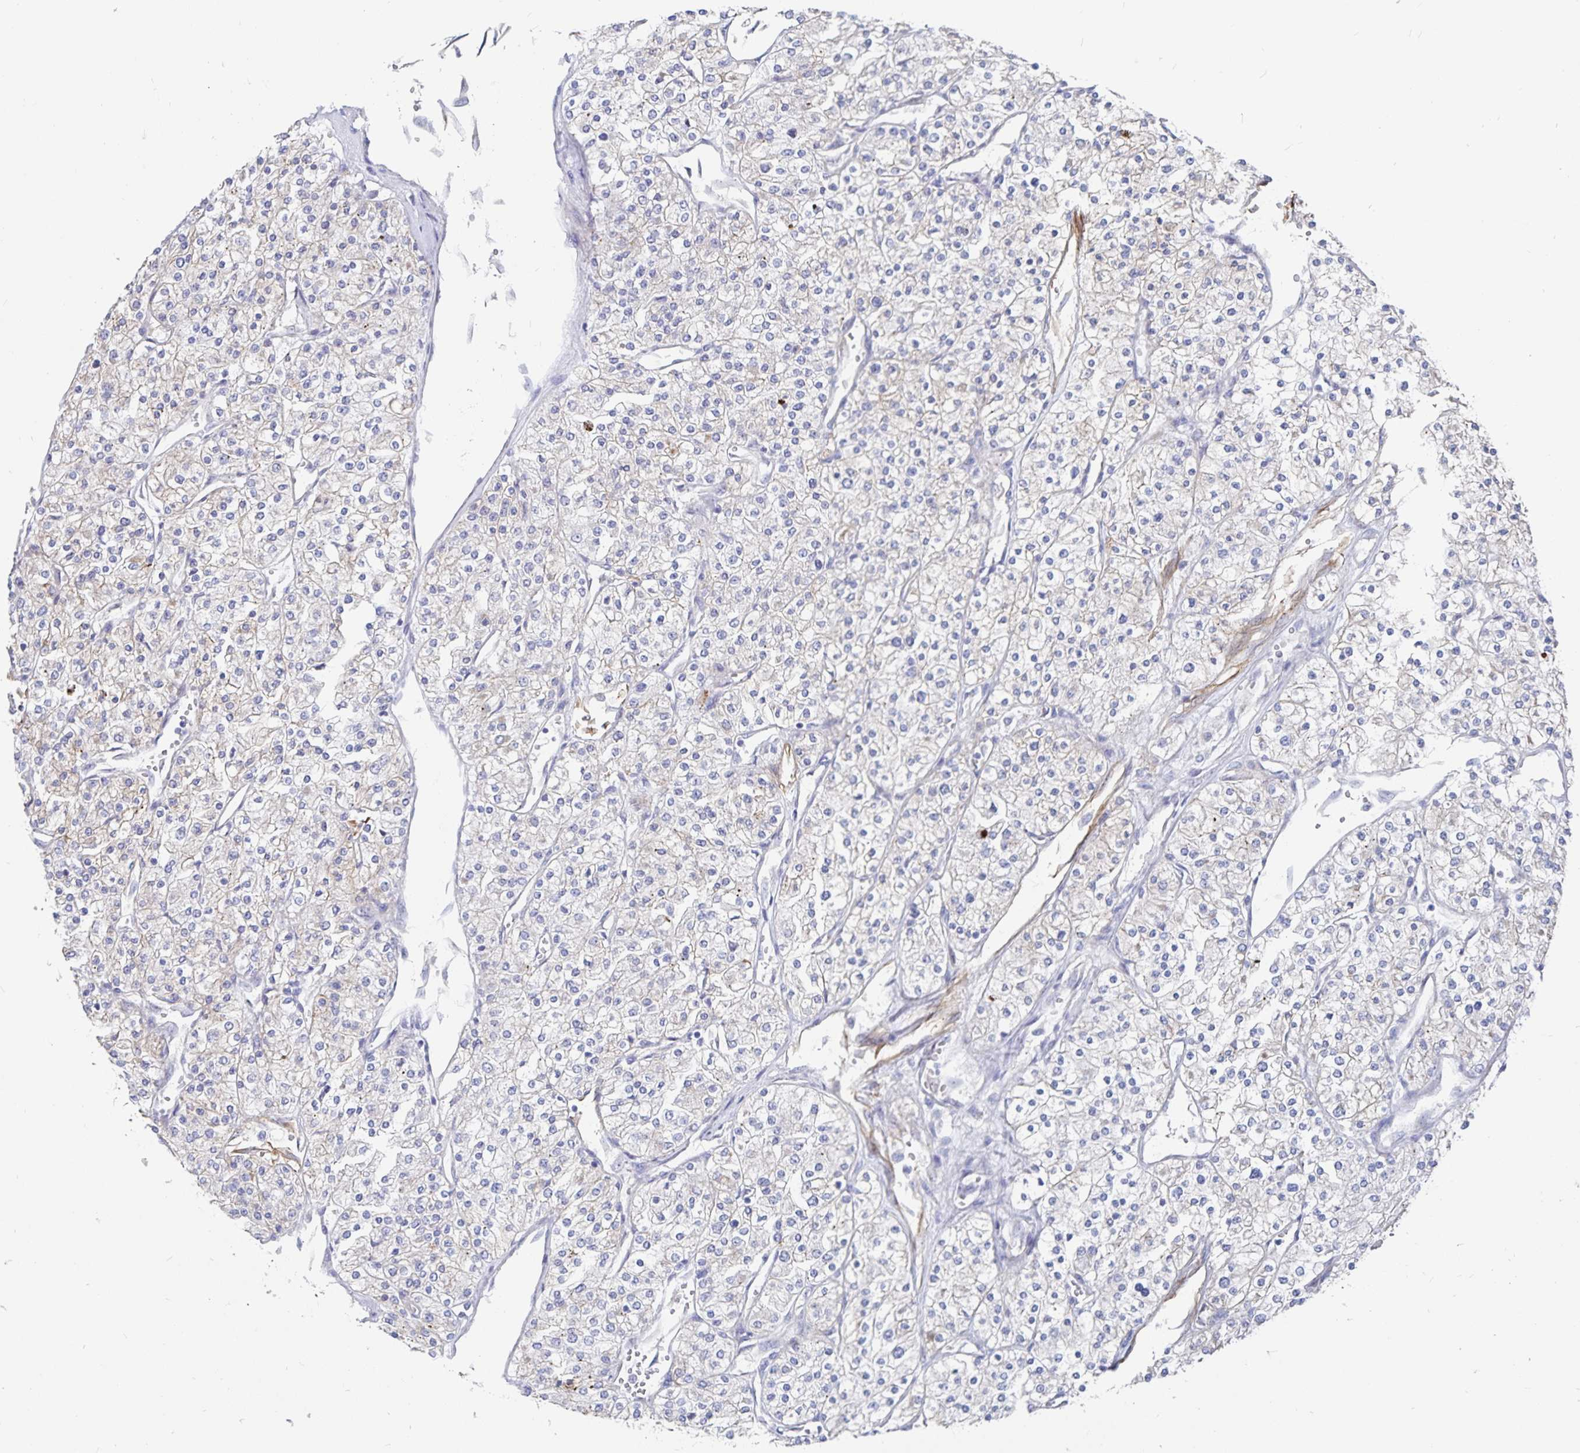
{"staining": {"intensity": "negative", "quantity": "none", "location": "none"}, "tissue": "renal cancer", "cell_type": "Tumor cells", "image_type": "cancer", "snomed": [{"axis": "morphology", "description": "Adenocarcinoma, NOS"}, {"axis": "topography", "description": "Kidney"}], "caption": "IHC of renal cancer (adenocarcinoma) exhibits no positivity in tumor cells.", "gene": "SSTR1", "patient": {"sex": "male", "age": 80}}